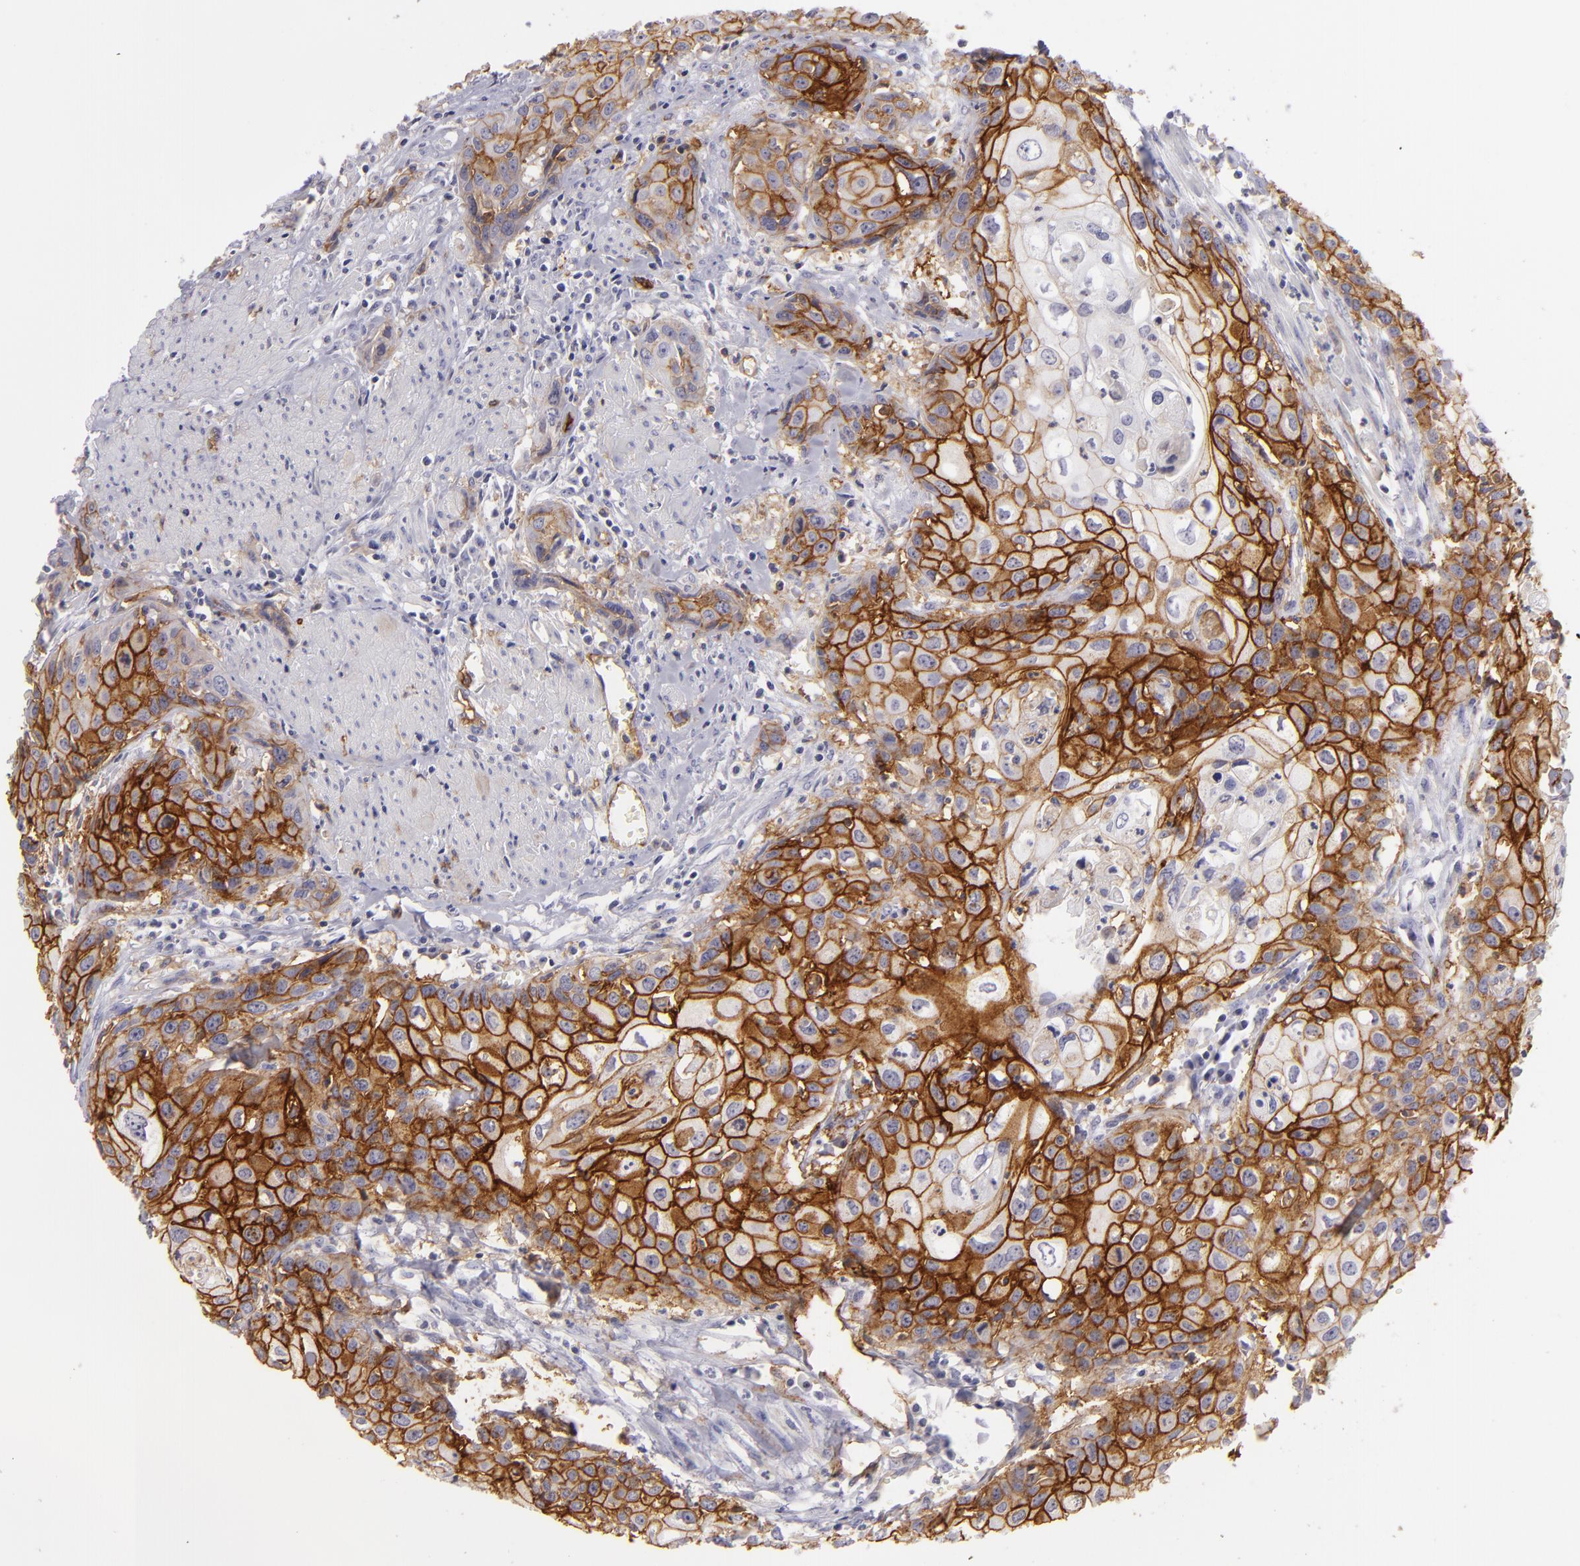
{"staining": {"intensity": "strong", "quantity": "25%-75%", "location": "cytoplasmic/membranous"}, "tissue": "urothelial cancer", "cell_type": "Tumor cells", "image_type": "cancer", "snomed": [{"axis": "morphology", "description": "Urothelial carcinoma, High grade"}, {"axis": "topography", "description": "Urinary bladder"}], "caption": "Tumor cells reveal high levels of strong cytoplasmic/membranous positivity in about 25%-75% of cells in human urothelial cancer.", "gene": "THBD", "patient": {"sex": "male", "age": 54}}